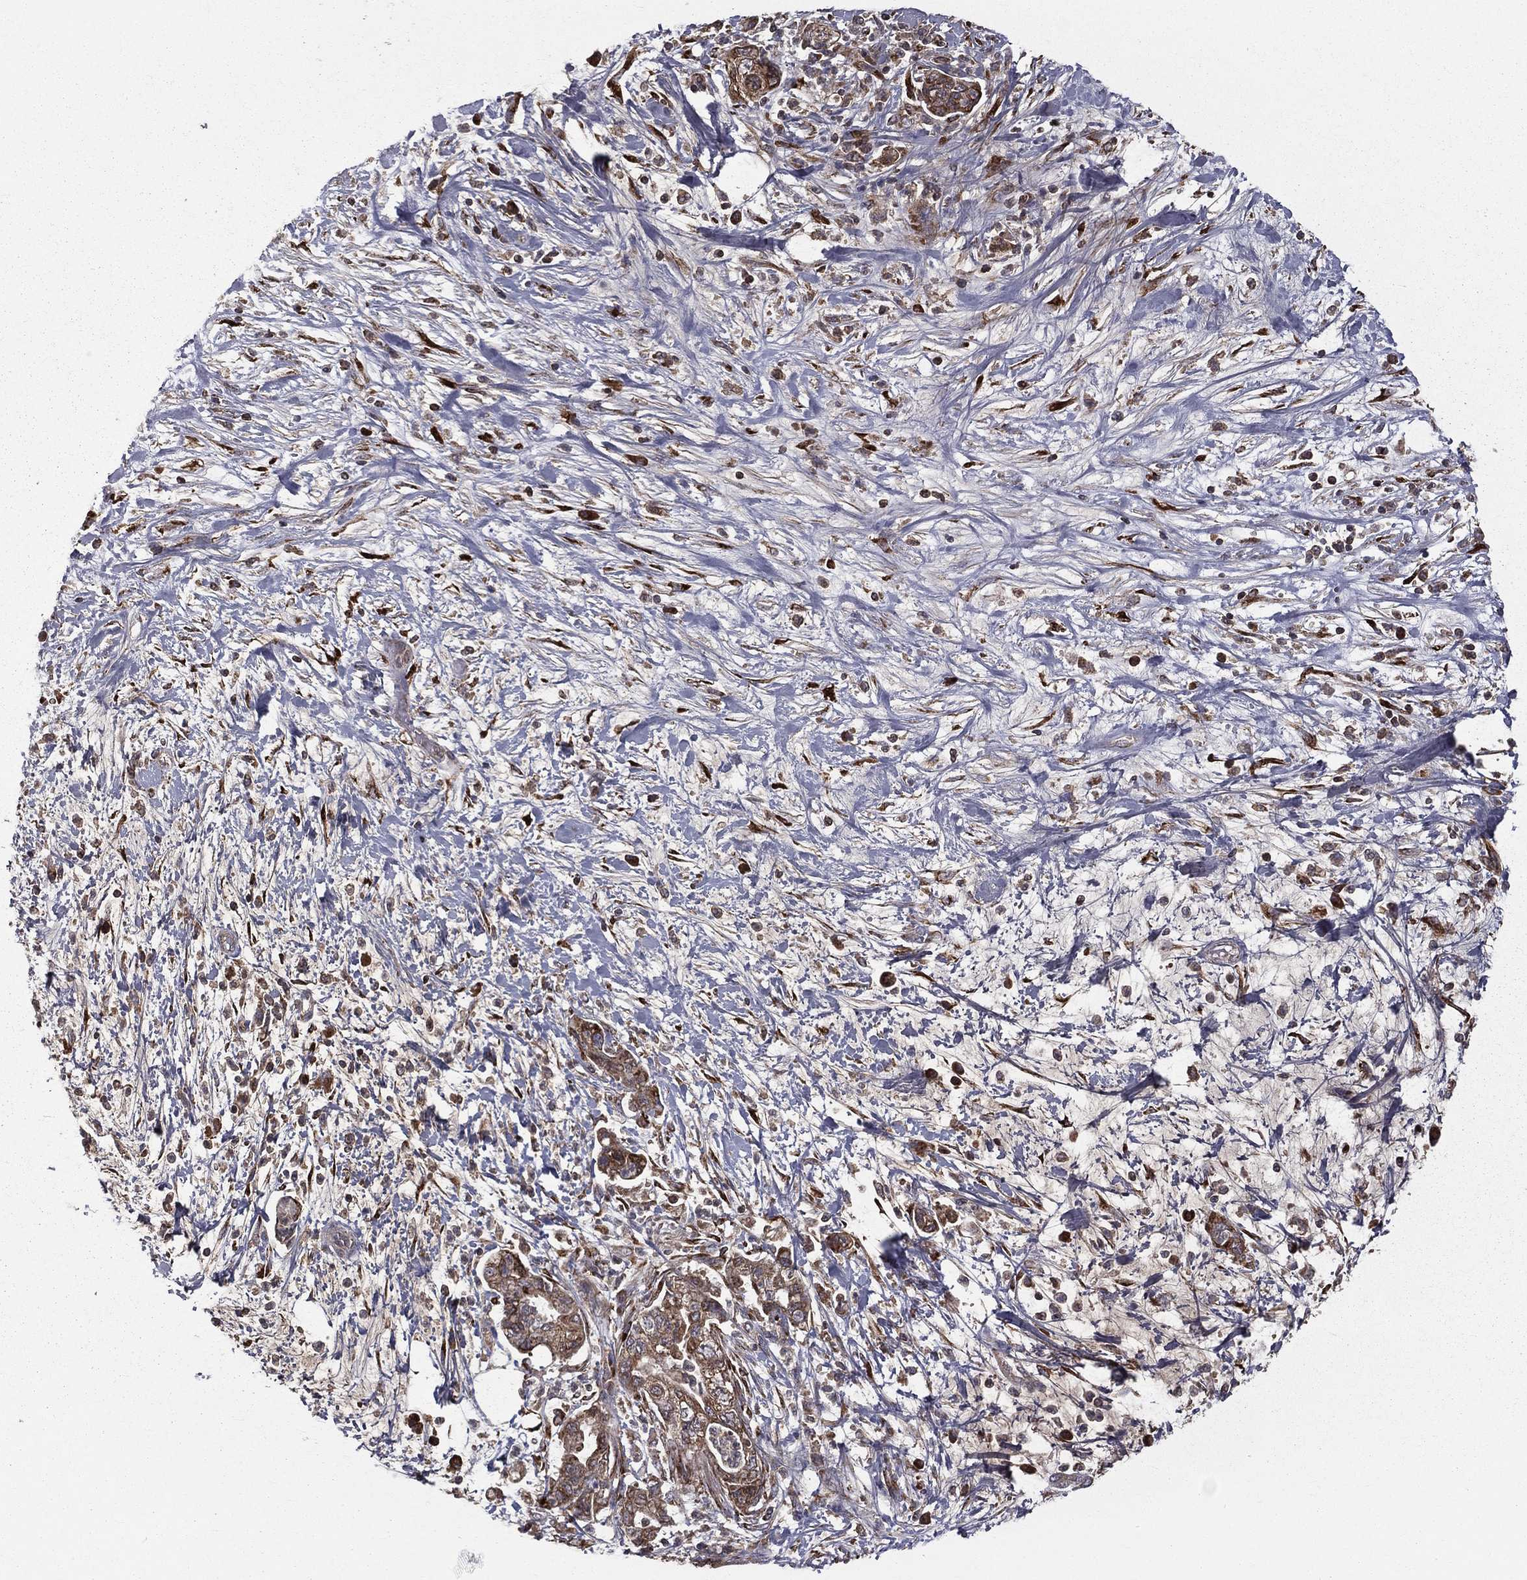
{"staining": {"intensity": "moderate", "quantity": ">75%", "location": "cytoplasmic/membranous"}, "tissue": "pancreatic cancer", "cell_type": "Tumor cells", "image_type": "cancer", "snomed": [{"axis": "morphology", "description": "Adenocarcinoma, NOS"}, {"axis": "topography", "description": "Pancreas"}], "caption": "Adenocarcinoma (pancreatic) stained with DAB (3,3'-diaminobenzidine) immunohistochemistry shows medium levels of moderate cytoplasmic/membranous positivity in approximately >75% of tumor cells.", "gene": "OLFML1", "patient": {"sex": "female", "age": 73}}